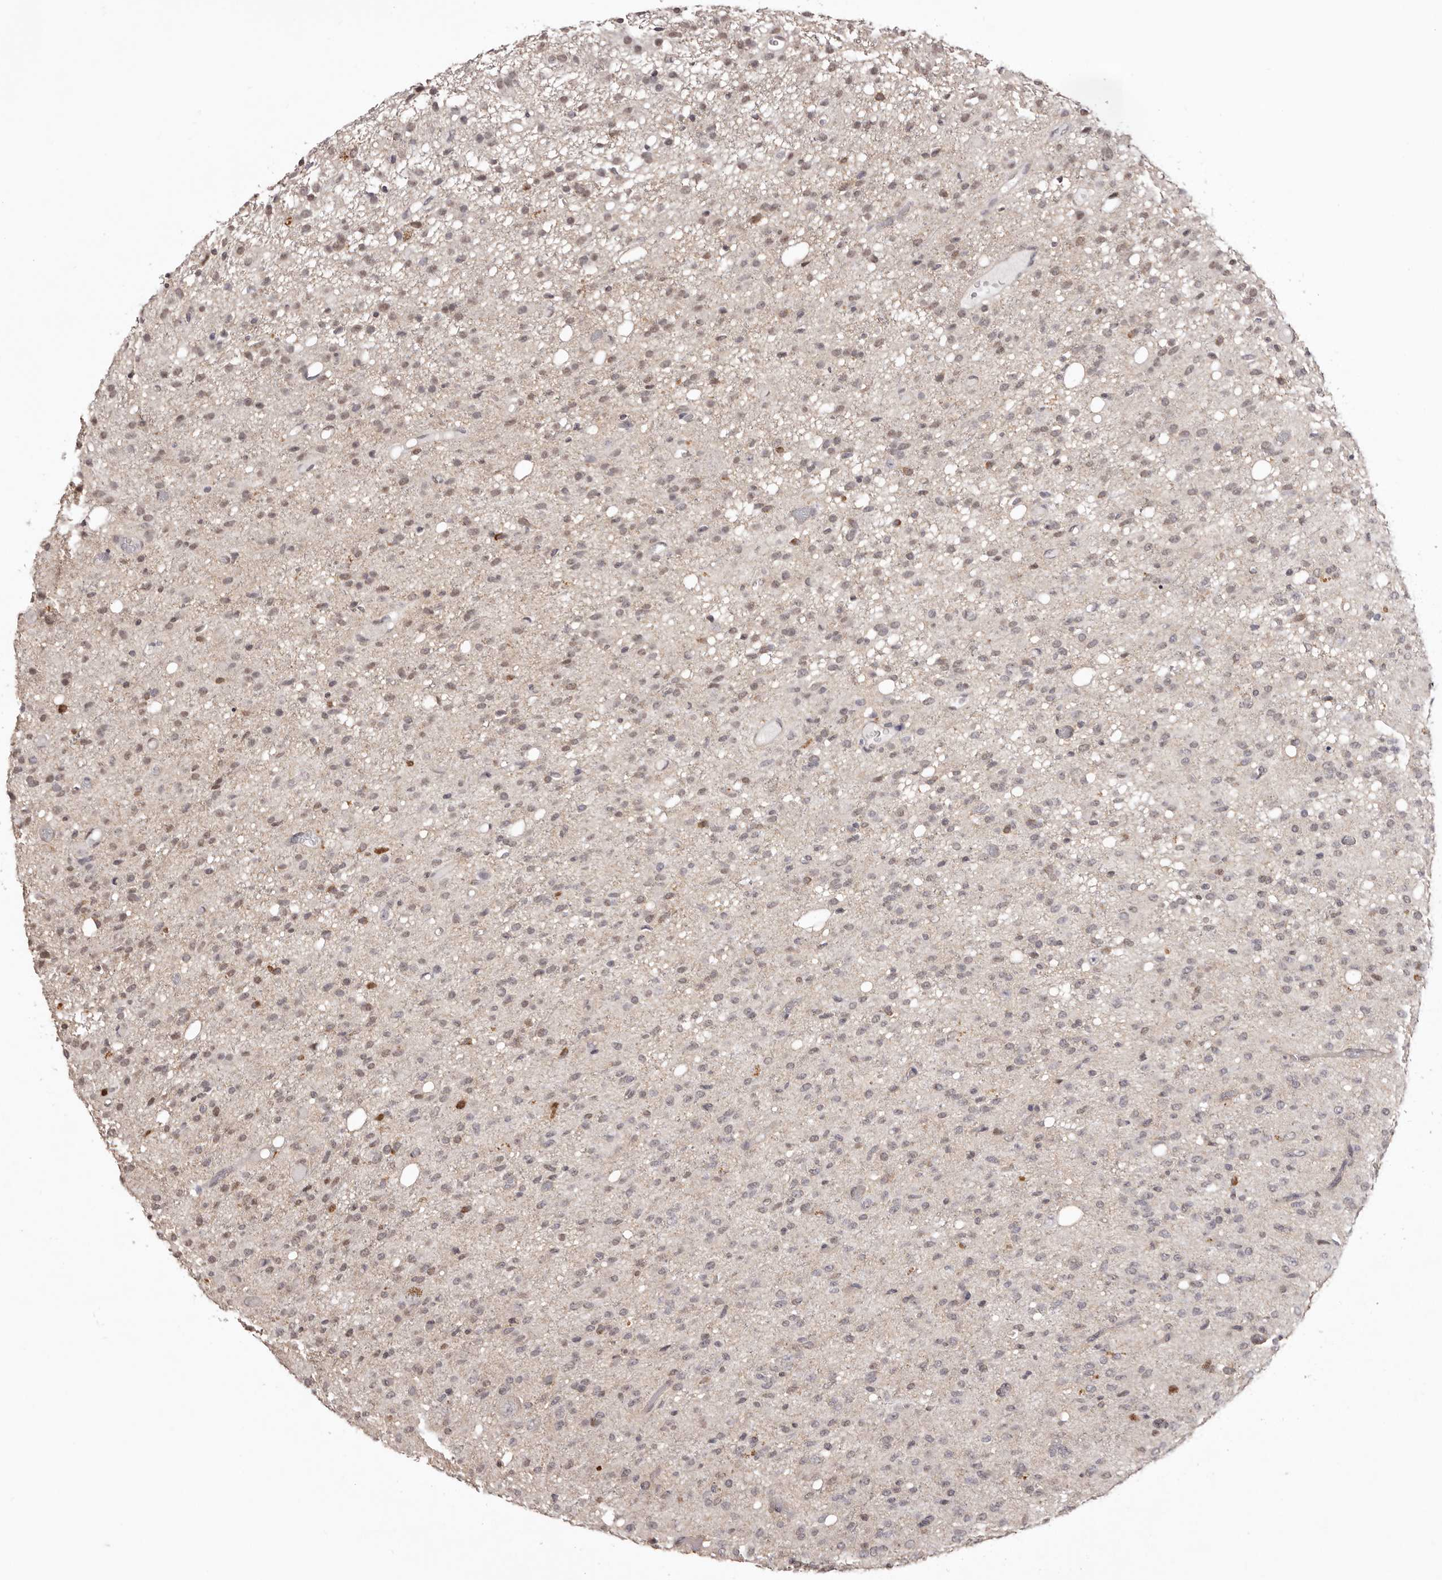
{"staining": {"intensity": "moderate", "quantity": "<25%", "location": "nuclear"}, "tissue": "glioma", "cell_type": "Tumor cells", "image_type": "cancer", "snomed": [{"axis": "morphology", "description": "Glioma, malignant, High grade"}, {"axis": "topography", "description": "Brain"}], "caption": "An immunohistochemistry histopathology image of neoplastic tissue is shown. Protein staining in brown labels moderate nuclear positivity in glioma within tumor cells.", "gene": "NOTCH1", "patient": {"sex": "female", "age": 59}}